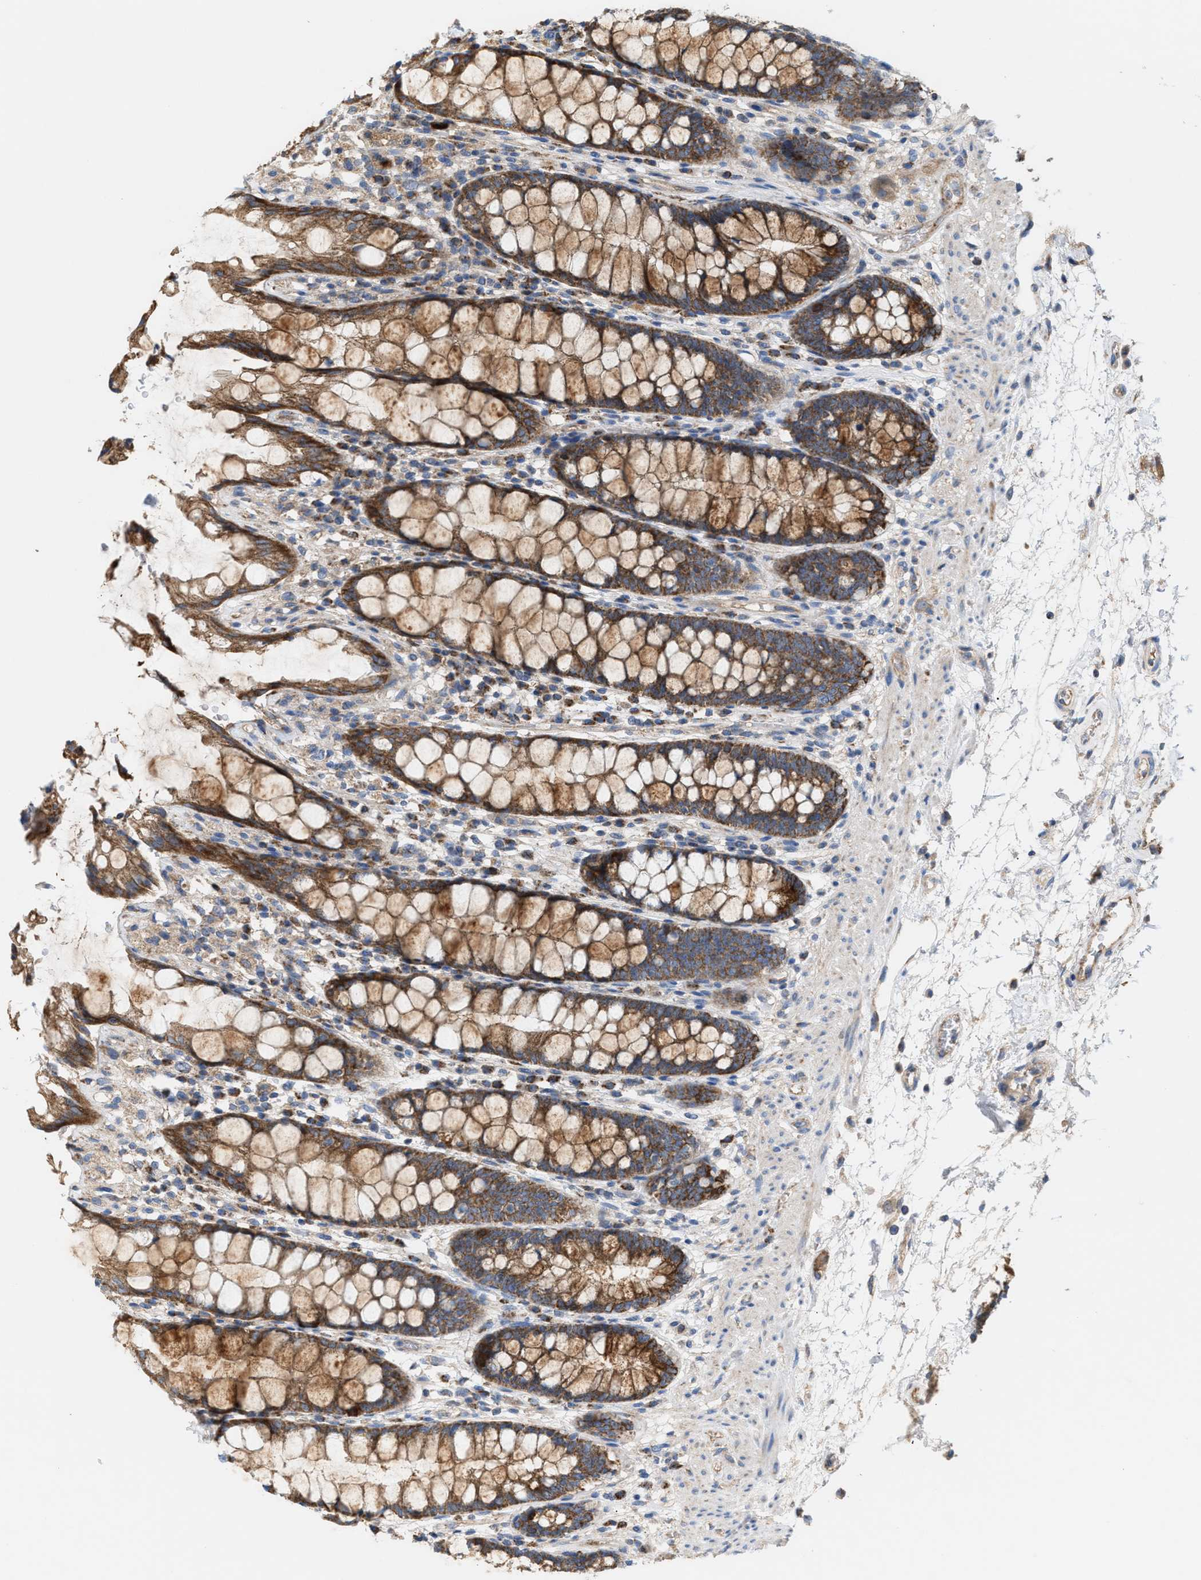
{"staining": {"intensity": "strong", "quantity": ">75%", "location": "cytoplasmic/membranous"}, "tissue": "rectum", "cell_type": "Glandular cells", "image_type": "normal", "snomed": [{"axis": "morphology", "description": "Normal tissue, NOS"}, {"axis": "topography", "description": "Rectum"}], "caption": "The image exhibits staining of normal rectum, revealing strong cytoplasmic/membranous protein staining (brown color) within glandular cells. (DAB IHC with brightfield microscopy, high magnification).", "gene": "OXSM", "patient": {"sex": "male", "age": 64}}